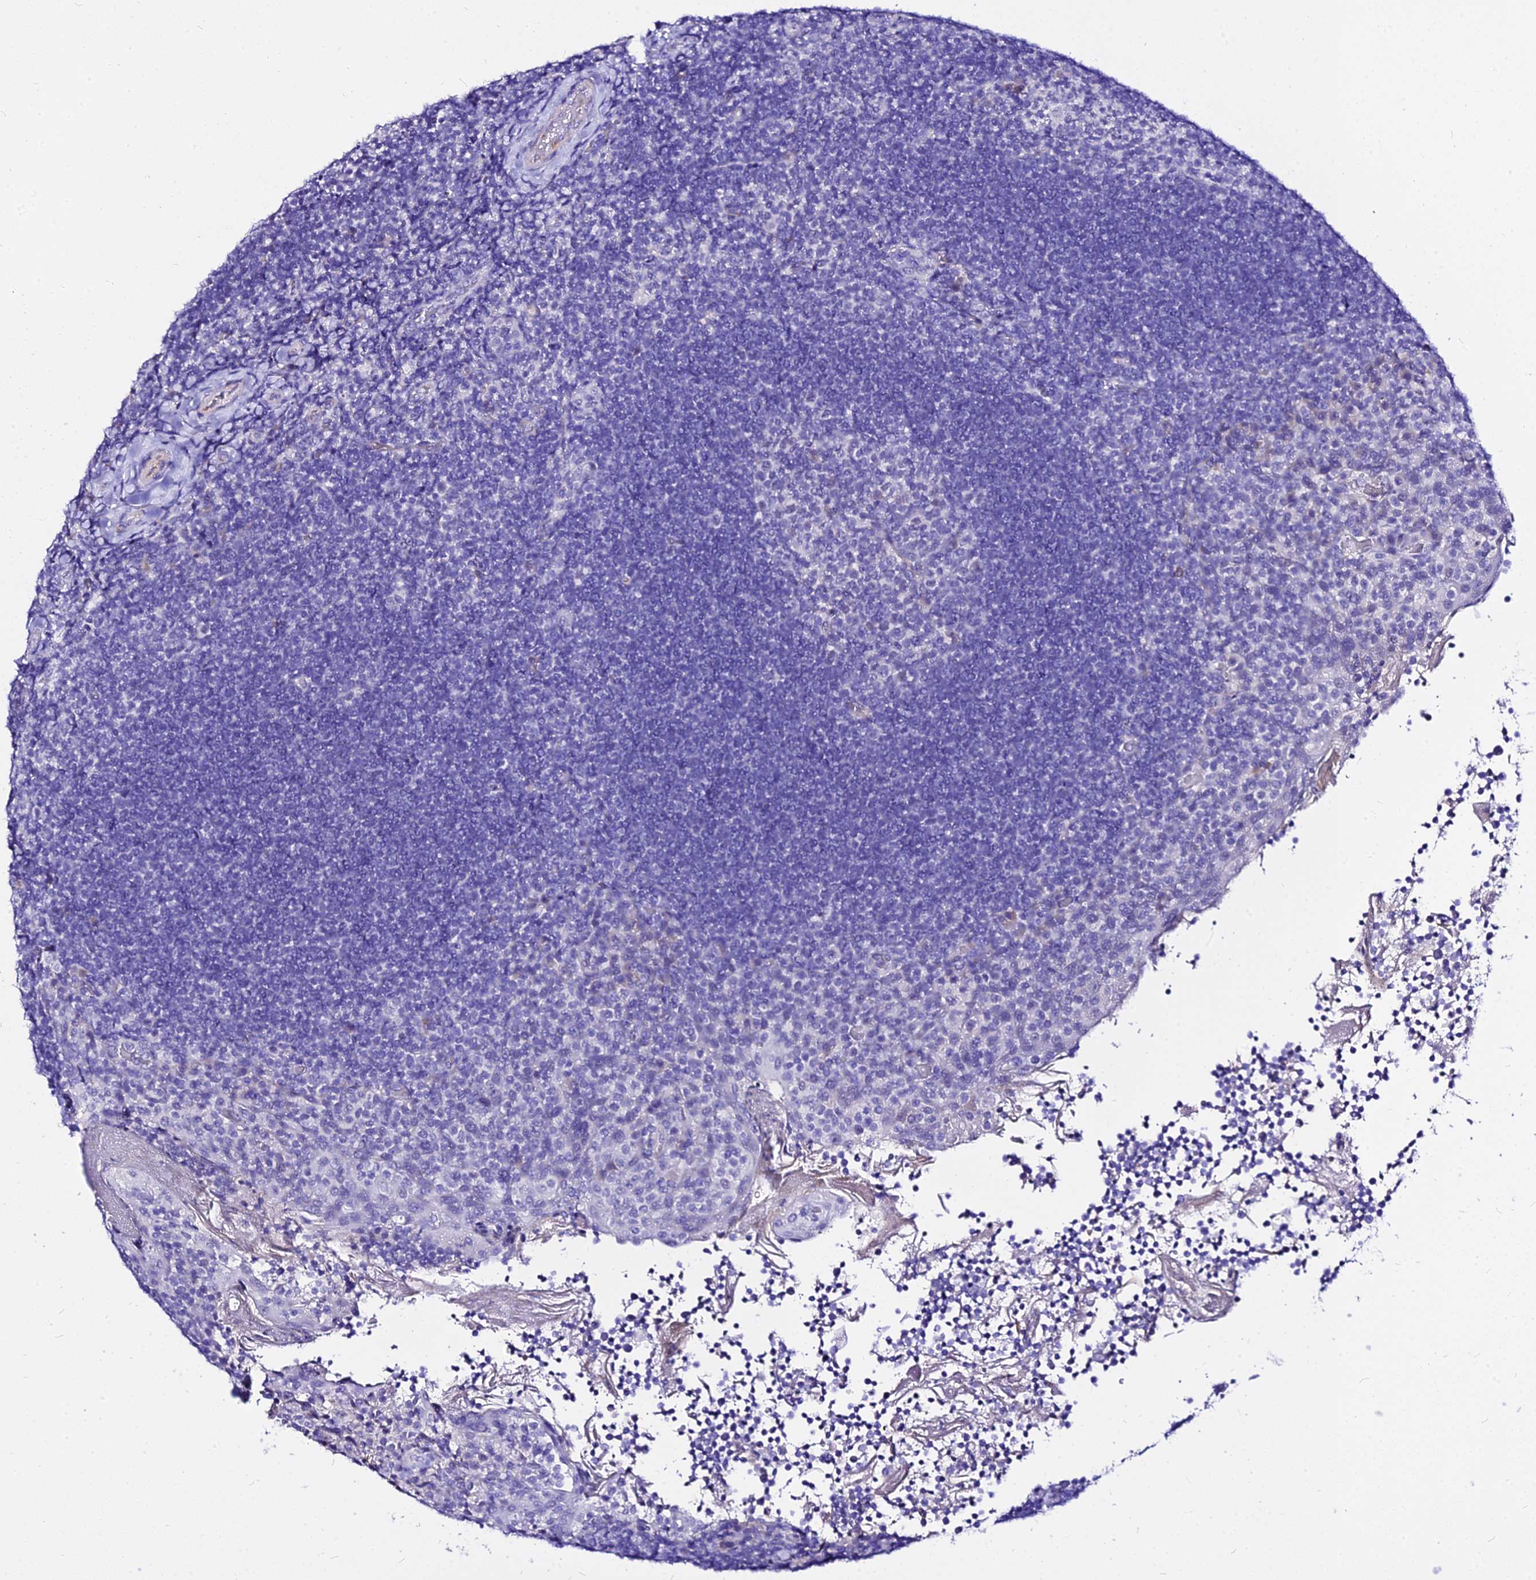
{"staining": {"intensity": "negative", "quantity": "none", "location": "none"}, "tissue": "tonsil", "cell_type": "Germinal center cells", "image_type": "normal", "snomed": [{"axis": "morphology", "description": "Normal tissue, NOS"}, {"axis": "topography", "description": "Tonsil"}], "caption": "This is a histopathology image of IHC staining of unremarkable tonsil, which shows no expression in germinal center cells. (Stains: DAB (3,3'-diaminobenzidine) immunohistochemistry (IHC) with hematoxylin counter stain, Microscopy: brightfield microscopy at high magnification).", "gene": "DEFB106A", "patient": {"sex": "female", "age": 10}}